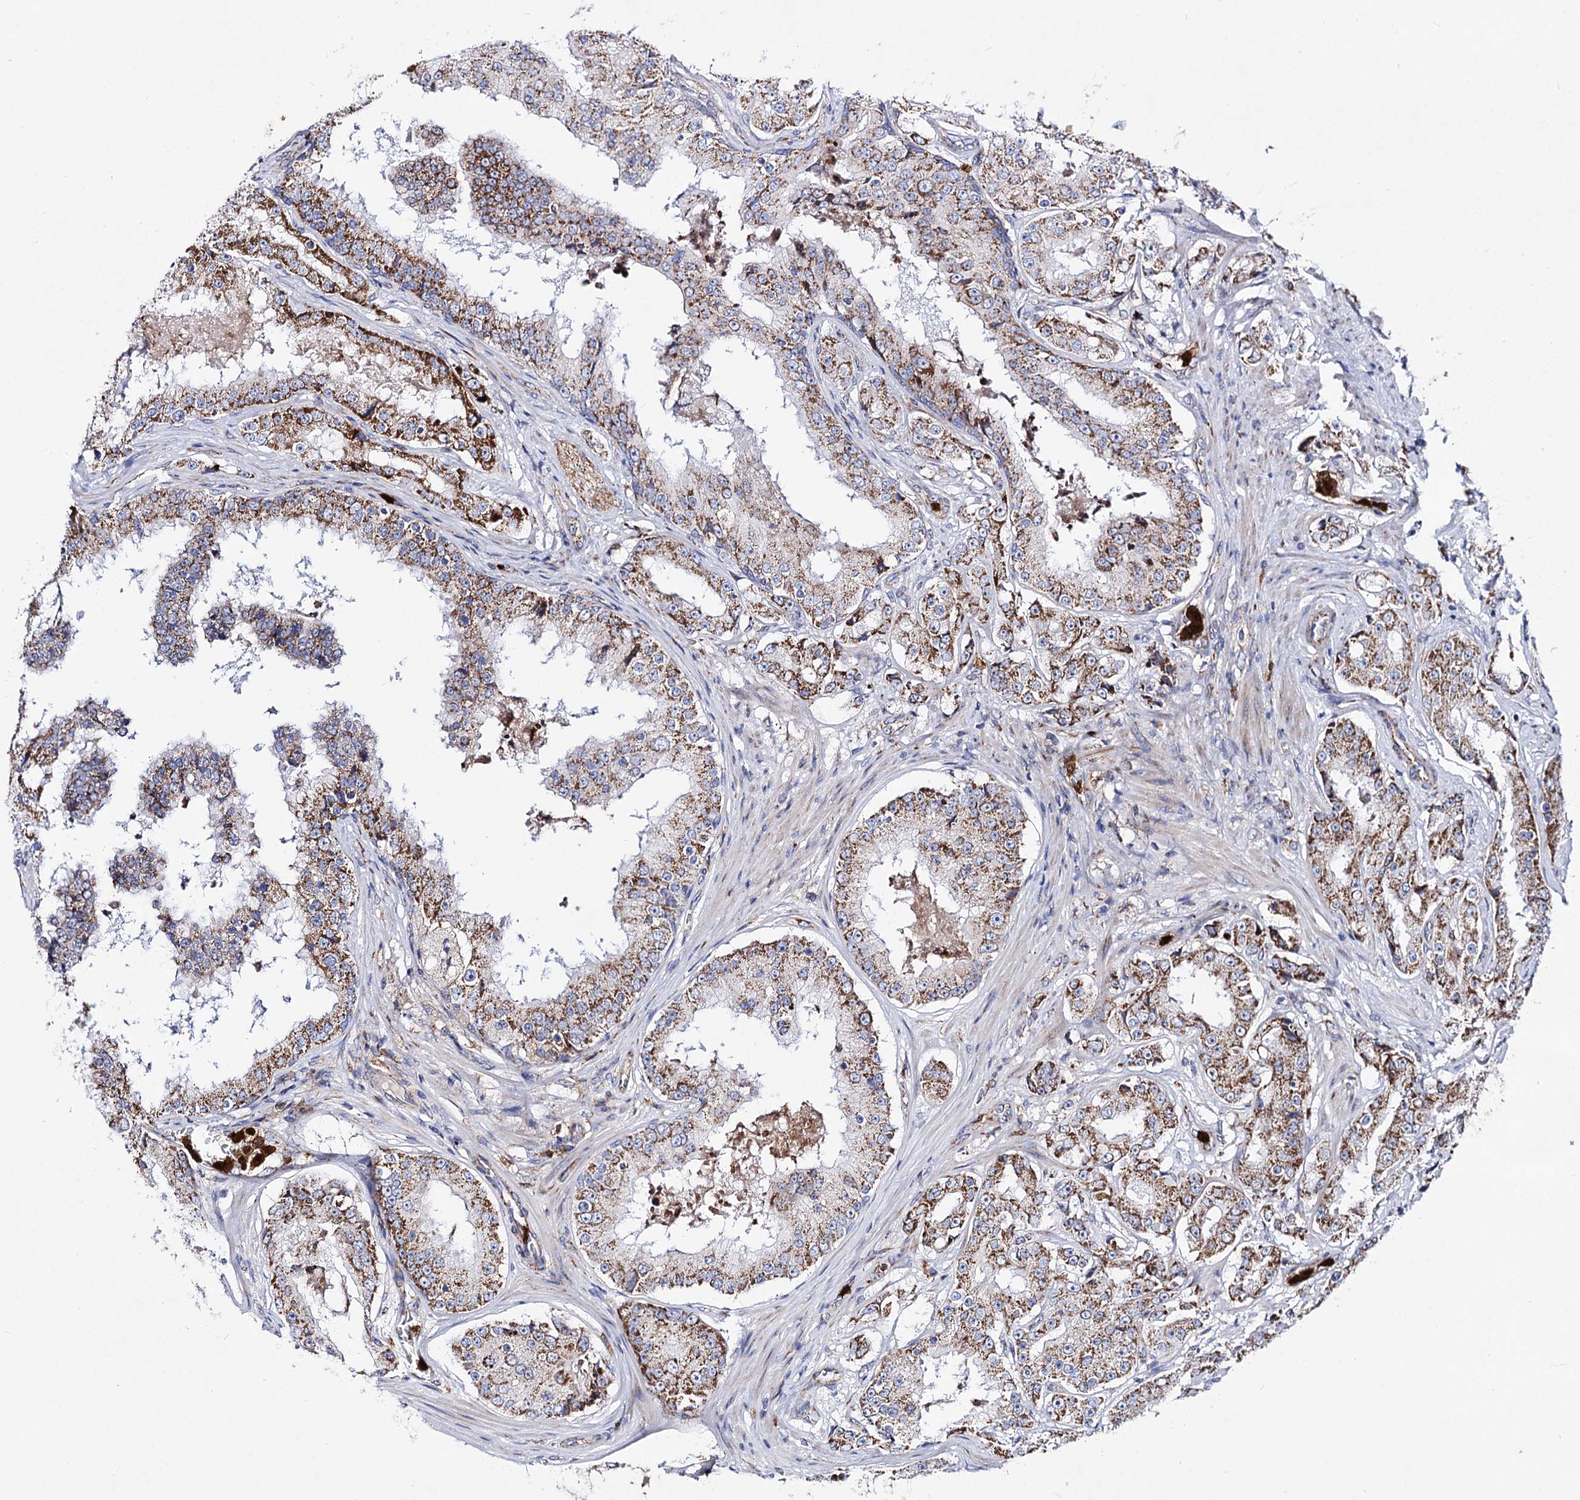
{"staining": {"intensity": "moderate", "quantity": ">75%", "location": "cytoplasmic/membranous"}, "tissue": "prostate cancer", "cell_type": "Tumor cells", "image_type": "cancer", "snomed": [{"axis": "morphology", "description": "Adenocarcinoma, High grade"}, {"axis": "topography", "description": "Prostate"}], "caption": "A photomicrograph of prostate cancer (high-grade adenocarcinoma) stained for a protein displays moderate cytoplasmic/membranous brown staining in tumor cells. The protein is stained brown, and the nuclei are stained in blue (DAB IHC with brightfield microscopy, high magnification).", "gene": "ACAD9", "patient": {"sex": "male", "age": 73}}